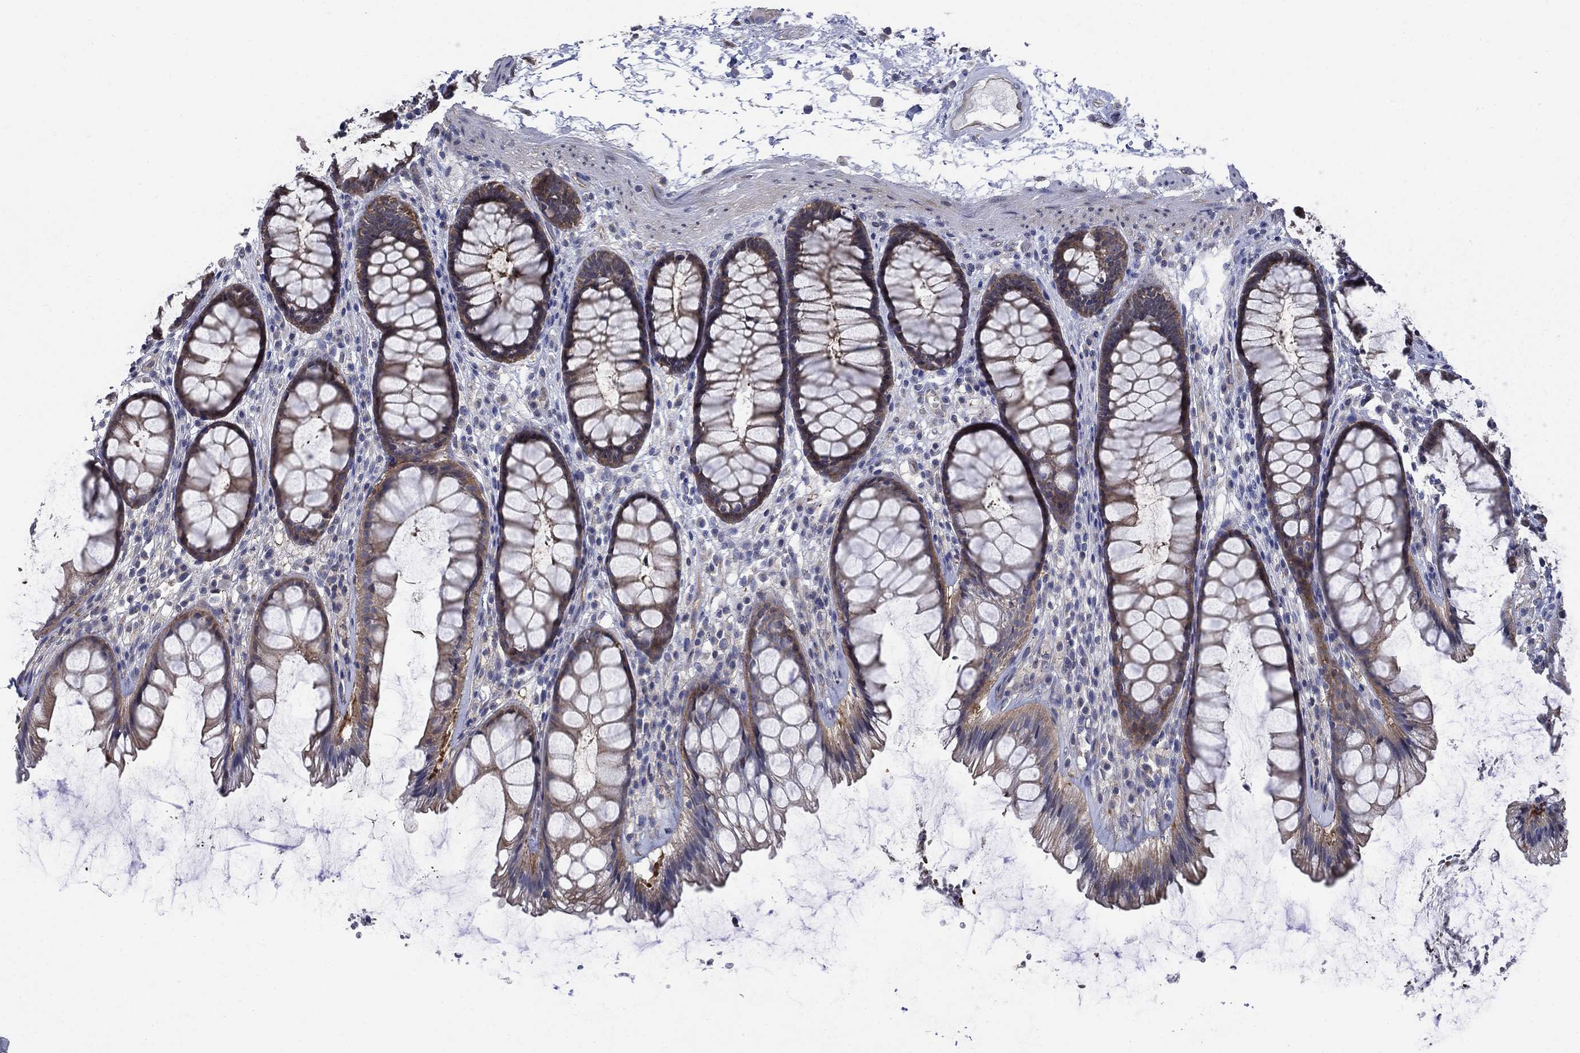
{"staining": {"intensity": "strong", "quantity": "25%-75%", "location": "cytoplasmic/membranous"}, "tissue": "rectum", "cell_type": "Glandular cells", "image_type": "normal", "snomed": [{"axis": "morphology", "description": "Normal tissue, NOS"}, {"axis": "topography", "description": "Rectum"}], "caption": "Immunohistochemical staining of unremarkable rectum shows 25%-75% levels of strong cytoplasmic/membranous protein expression in approximately 25%-75% of glandular cells.", "gene": "PDZD2", "patient": {"sex": "male", "age": 72}}